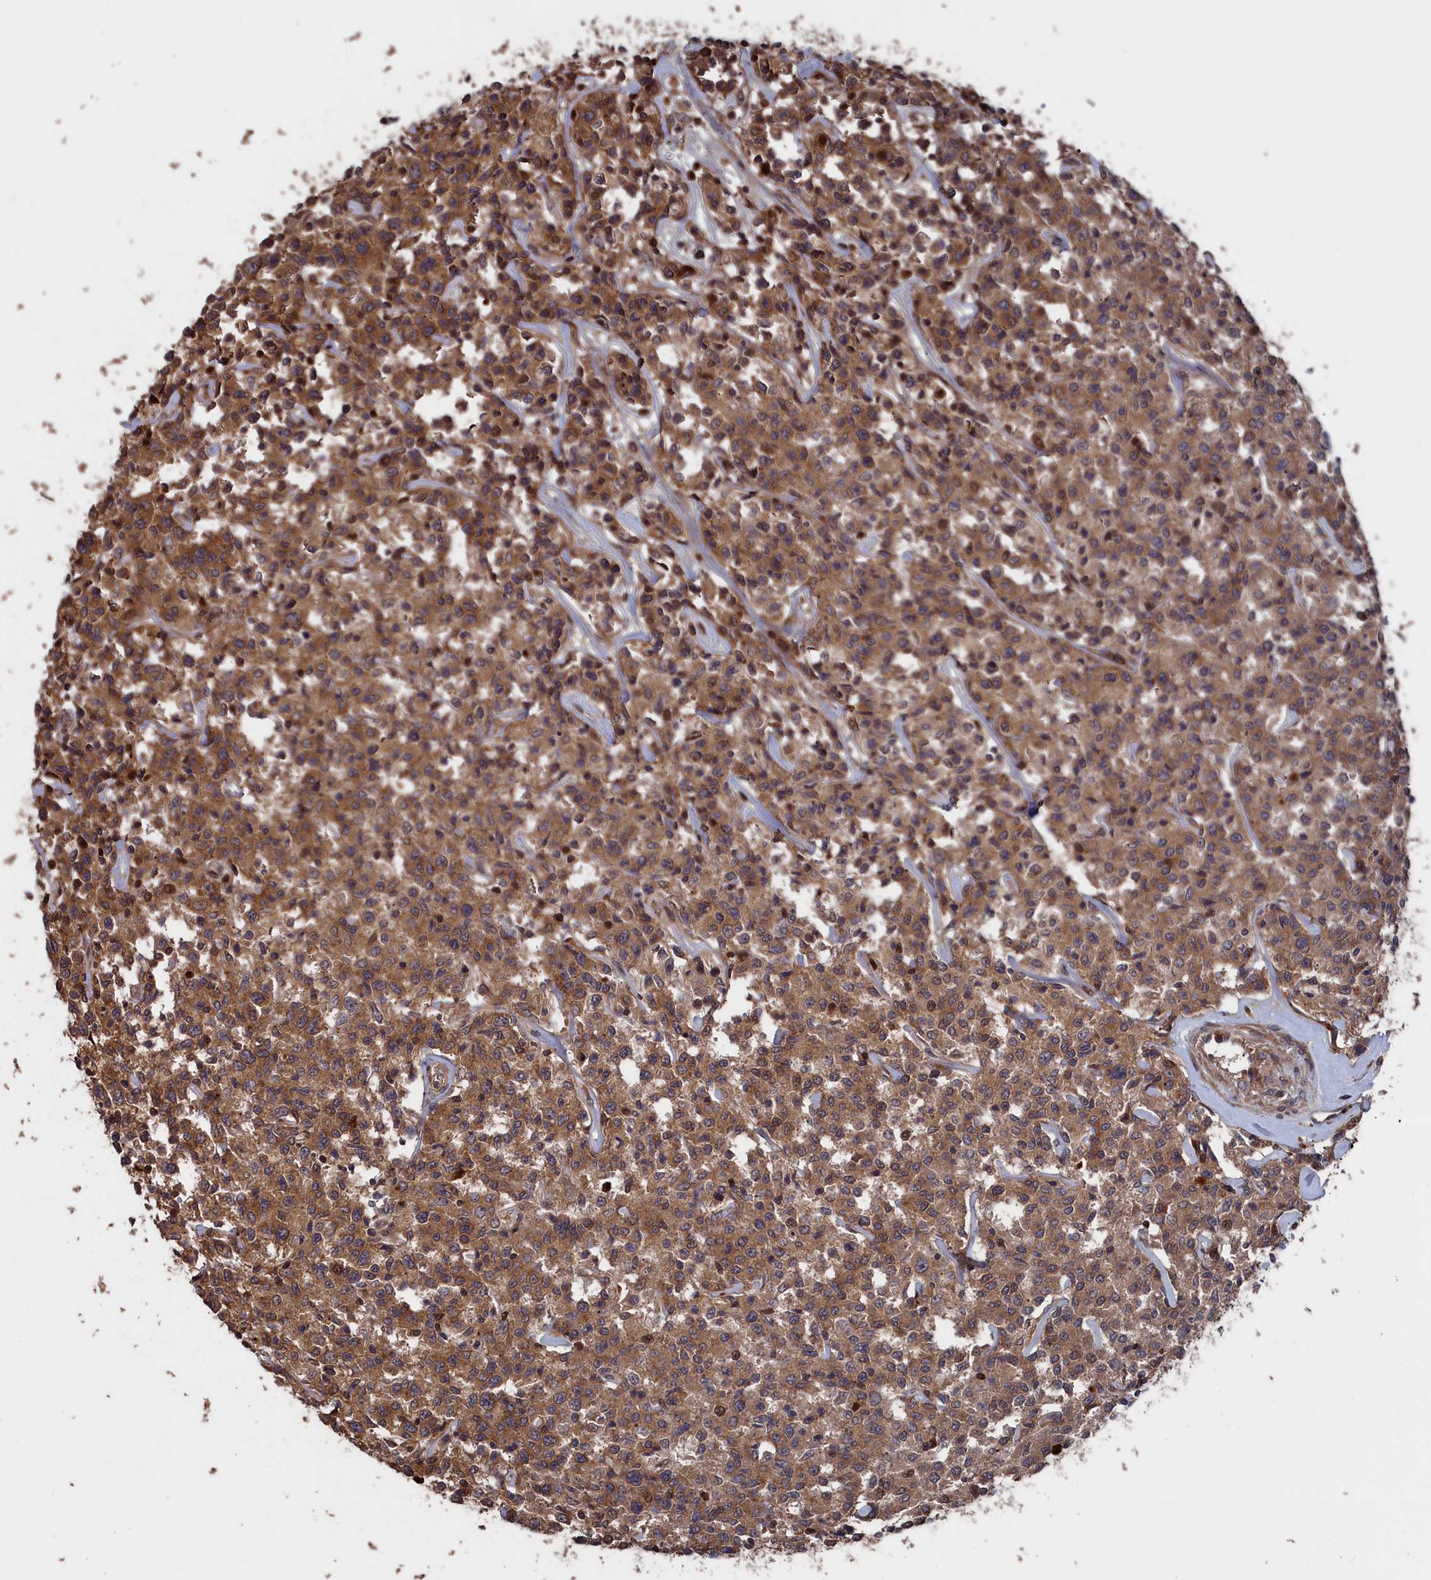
{"staining": {"intensity": "moderate", "quantity": ">75%", "location": "cytoplasmic/membranous"}, "tissue": "lymphoma", "cell_type": "Tumor cells", "image_type": "cancer", "snomed": [{"axis": "morphology", "description": "Malignant lymphoma, non-Hodgkin's type, Low grade"}, {"axis": "topography", "description": "Small intestine"}], "caption": "About >75% of tumor cells in lymphoma show moderate cytoplasmic/membranous protein positivity as visualized by brown immunohistochemical staining.", "gene": "PLA2G15", "patient": {"sex": "female", "age": 59}}